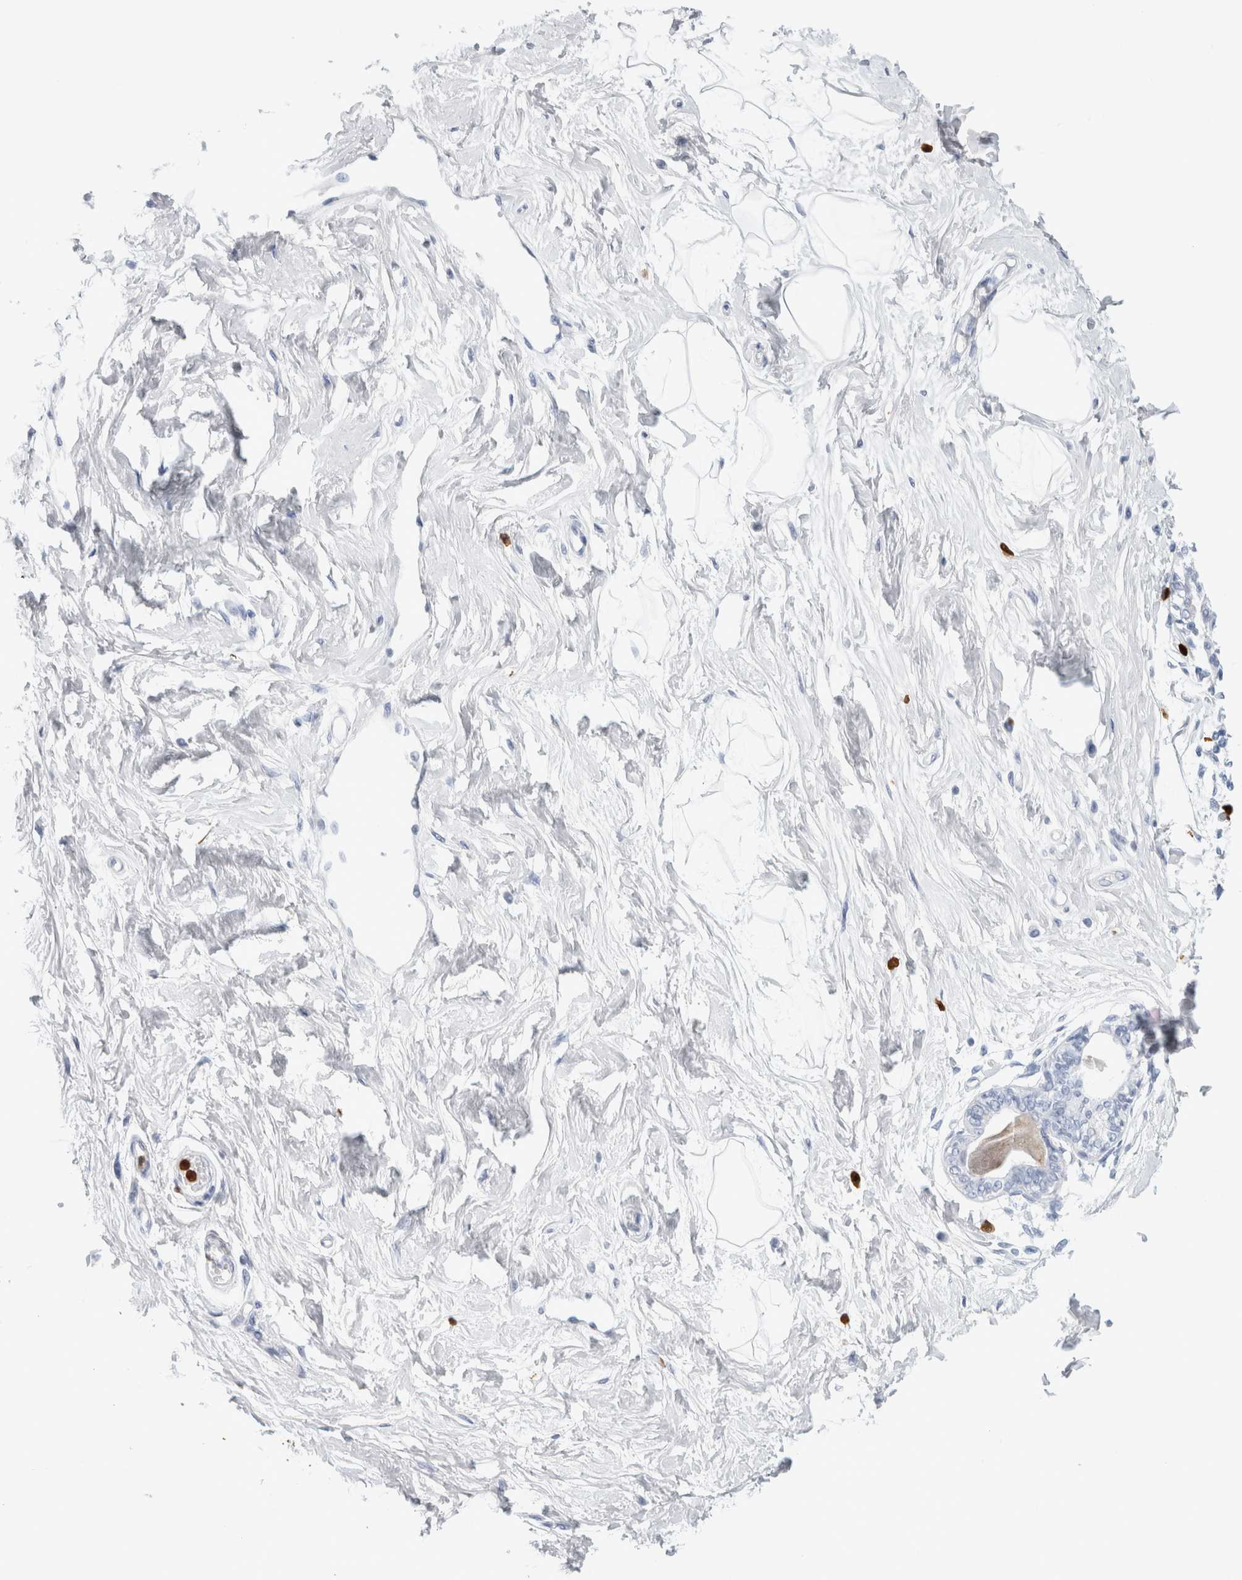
{"staining": {"intensity": "negative", "quantity": "none", "location": "none"}, "tissue": "breast", "cell_type": "Adipocytes", "image_type": "normal", "snomed": [{"axis": "morphology", "description": "Normal tissue, NOS"}, {"axis": "topography", "description": "Breast"}], "caption": "This is an immunohistochemistry photomicrograph of benign human breast. There is no staining in adipocytes.", "gene": "S100A8", "patient": {"sex": "female", "age": 45}}